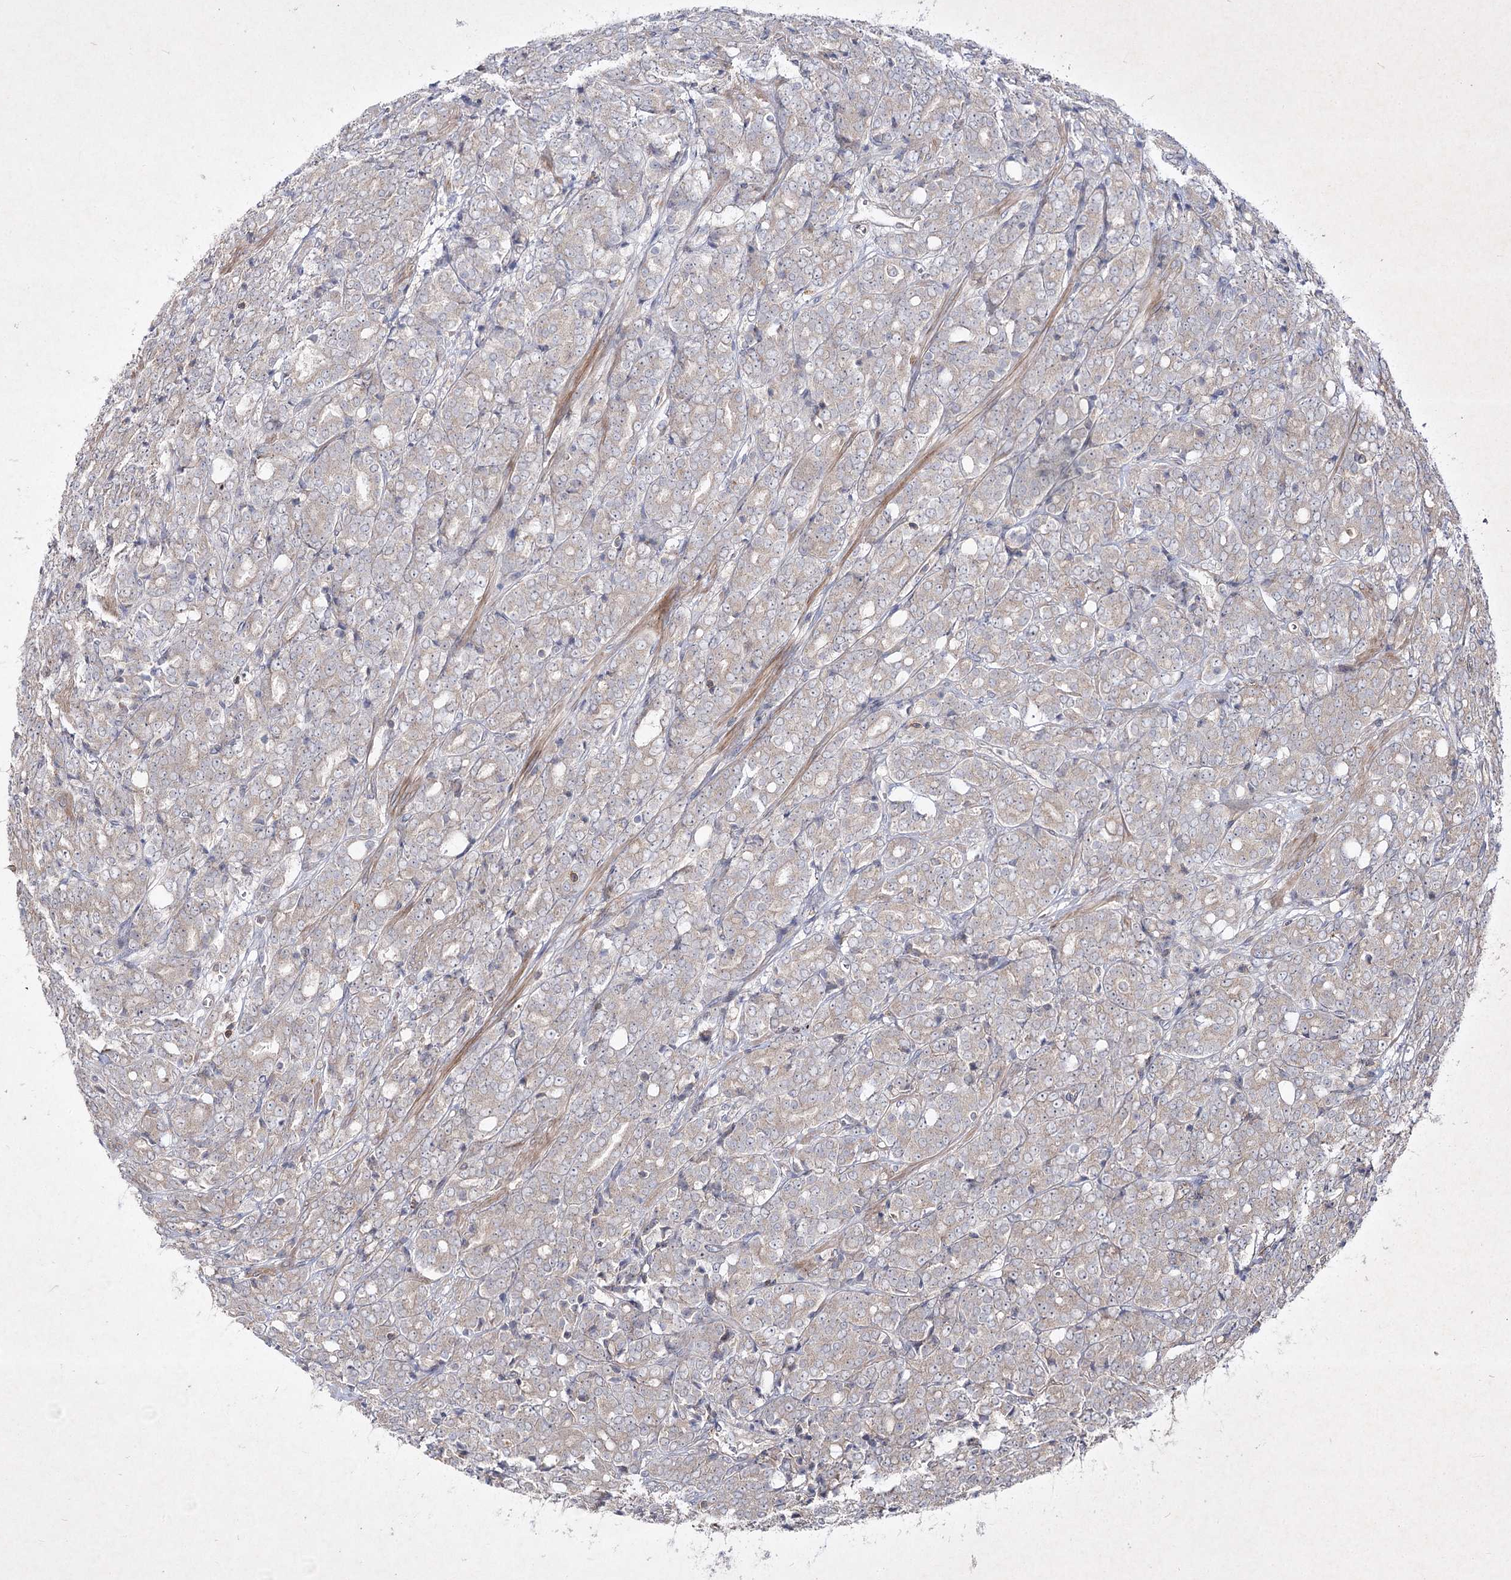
{"staining": {"intensity": "weak", "quantity": "25%-75%", "location": "cytoplasmic/membranous"}, "tissue": "prostate cancer", "cell_type": "Tumor cells", "image_type": "cancer", "snomed": [{"axis": "morphology", "description": "Adenocarcinoma, High grade"}, {"axis": "topography", "description": "Prostate"}], "caption": "Human prostate adenocarcinoma (high-grade) stained with a protein marker displays weak staining in tumor cells.", "gene": "CIB2", "patient": {"sex": "male", "age": 62}}